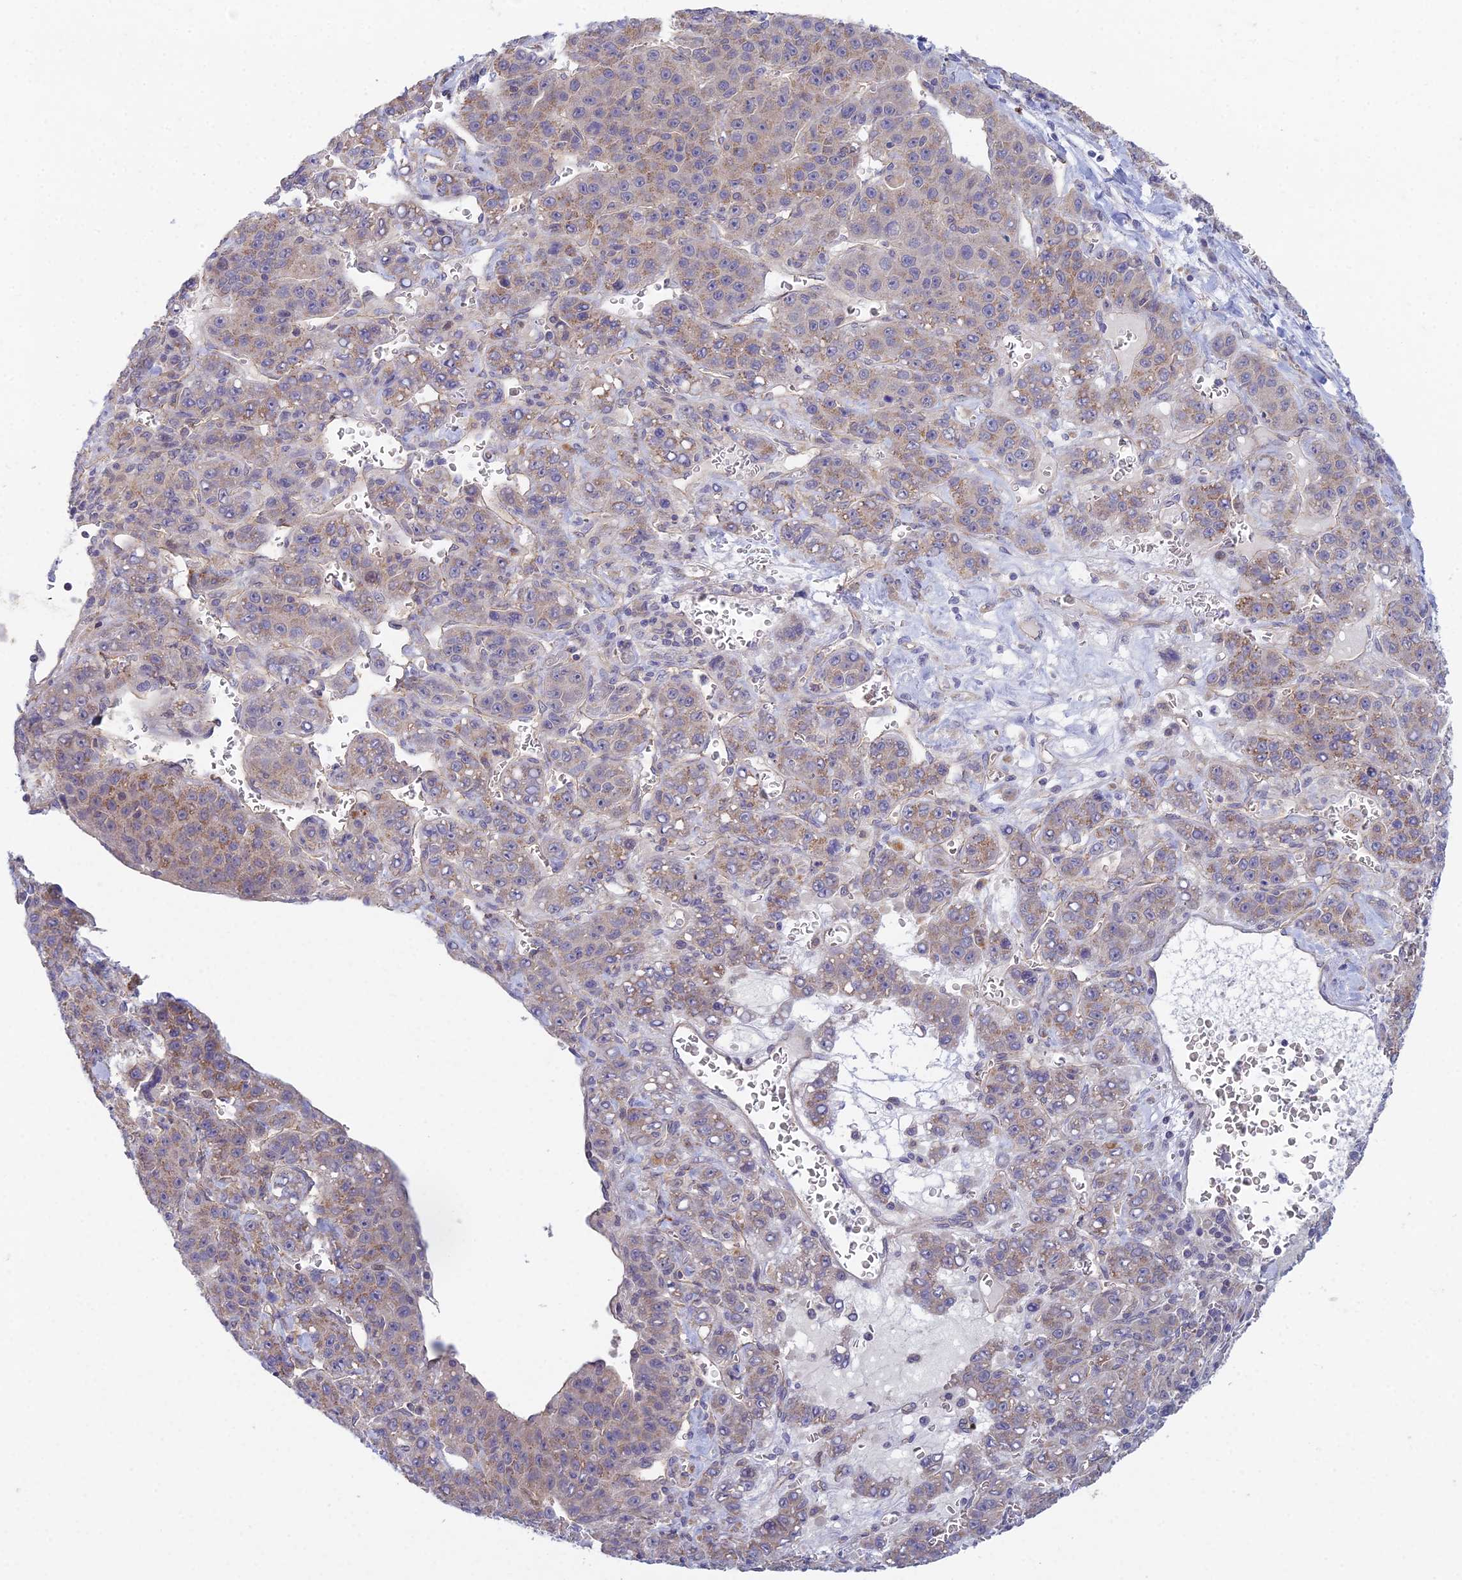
{"staining": {"intensity": "weak", "quantity": "25%-75%", "location": "cytoplasmic/membranous"}, "tissue": "liver cancer", "cell_type": "Tumor cells", "image_type": "cancer", "snomed": [{"axis": "morphology", "description": "Carcinoma, Hepatocellular, NOS"}, {"axis": "topography", "description": "Liver"}], "caption": "This image shows immunohistochemistry (IHC) staining of human liver hepatocellular carcinoma, with low weak cytoplasmic/membranous positivity in about 25%-75% of tumor cells.", "gene": "METTL26", "patient": {"sex": "female", "age": 53}}